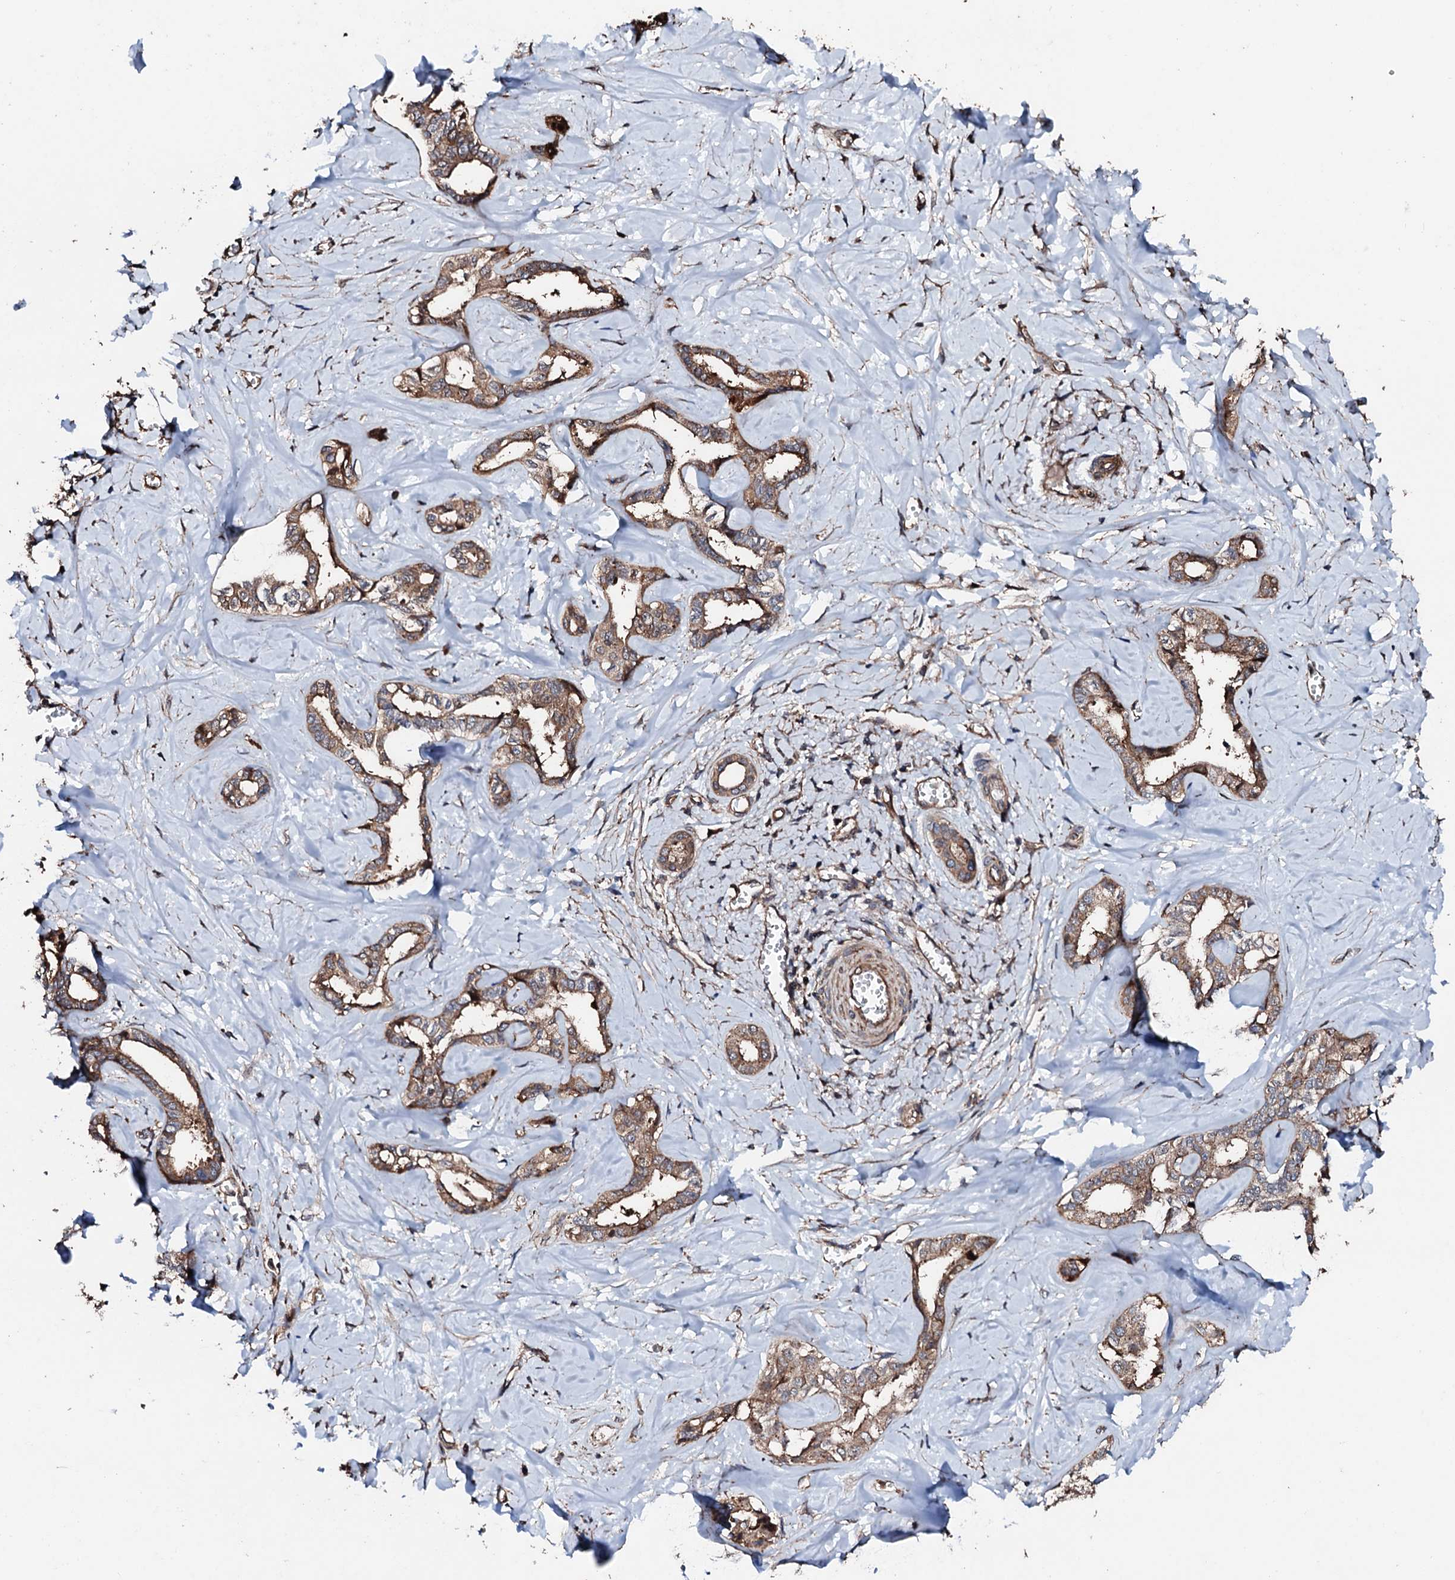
{"staining": {"intensity": "moderate", "quantity": ">75%", "location": "cytoplasmic/membranous"}, "tissue": "liver cancer", "cell_type": "Tumor cells", "image_type": "cancer", "snomed": [{"axis": "morphology", "description": "Cholangiocarcinoma"}, {"axis": "topography", "description": "Liver"}], "caption": "Liver cancer (cholangiocarcinoma) tissue exhibits moderate cytoplasmic/membranous expression in about >75% of tumor cells, visualized by immunohistochemistry.", "gene": "CKAP5", "patient": {"sex": "female", "age": 77}}